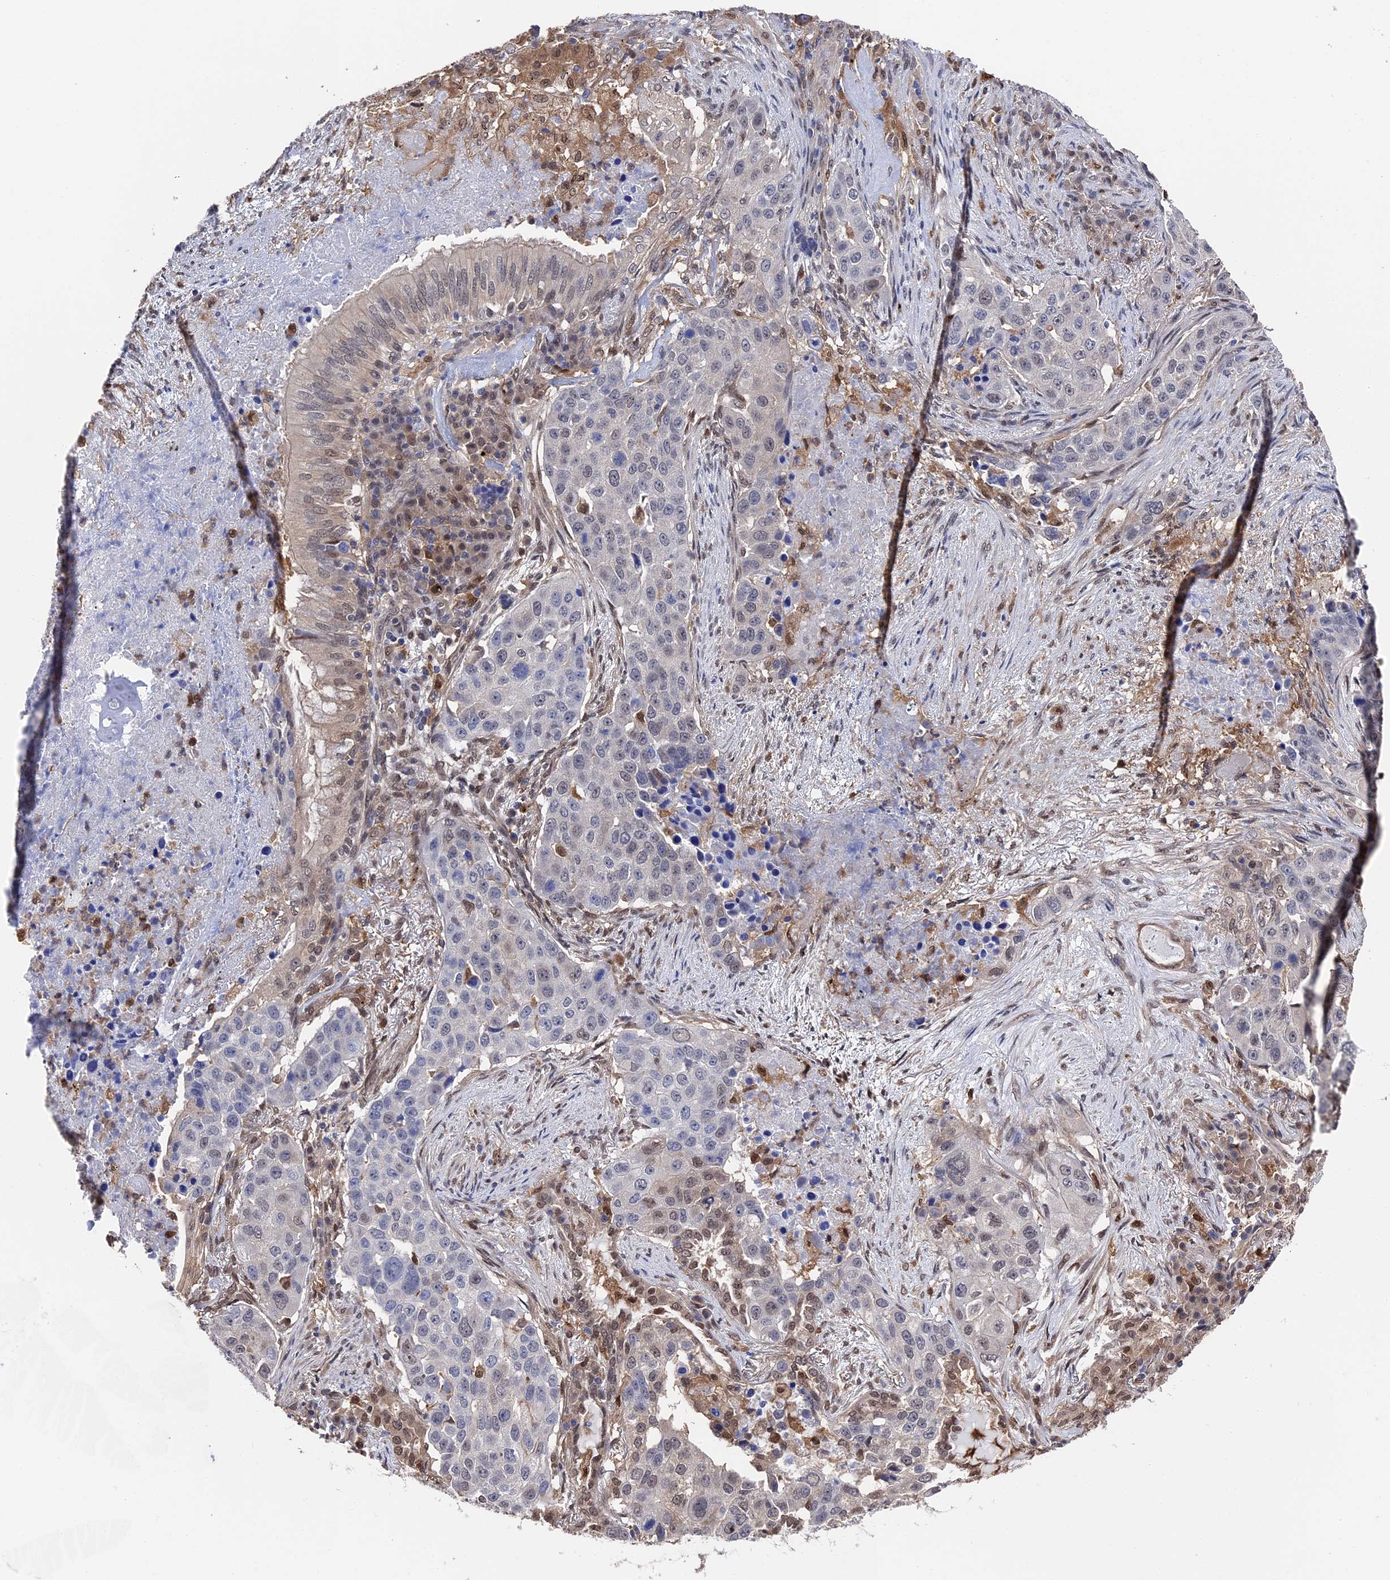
{"staining": {"intensity": "weak", "quantity": "<25%", "location": "nuclear"}, "tissue": "lung cancer", "cell_type": "Tumor cells", "image_type": "cancer", "snomed": [{"axis": "morphology", "description": "Squamous cell carcinoma, NOS"}, {"axis": "topography", "description": "Lung"}], "caption": "Image shows no significant protein staining in tumor cells of squamous cell carcinoma (lung).", "gene": "RNH1", "patient": {"sex": "female", "age": 63}}